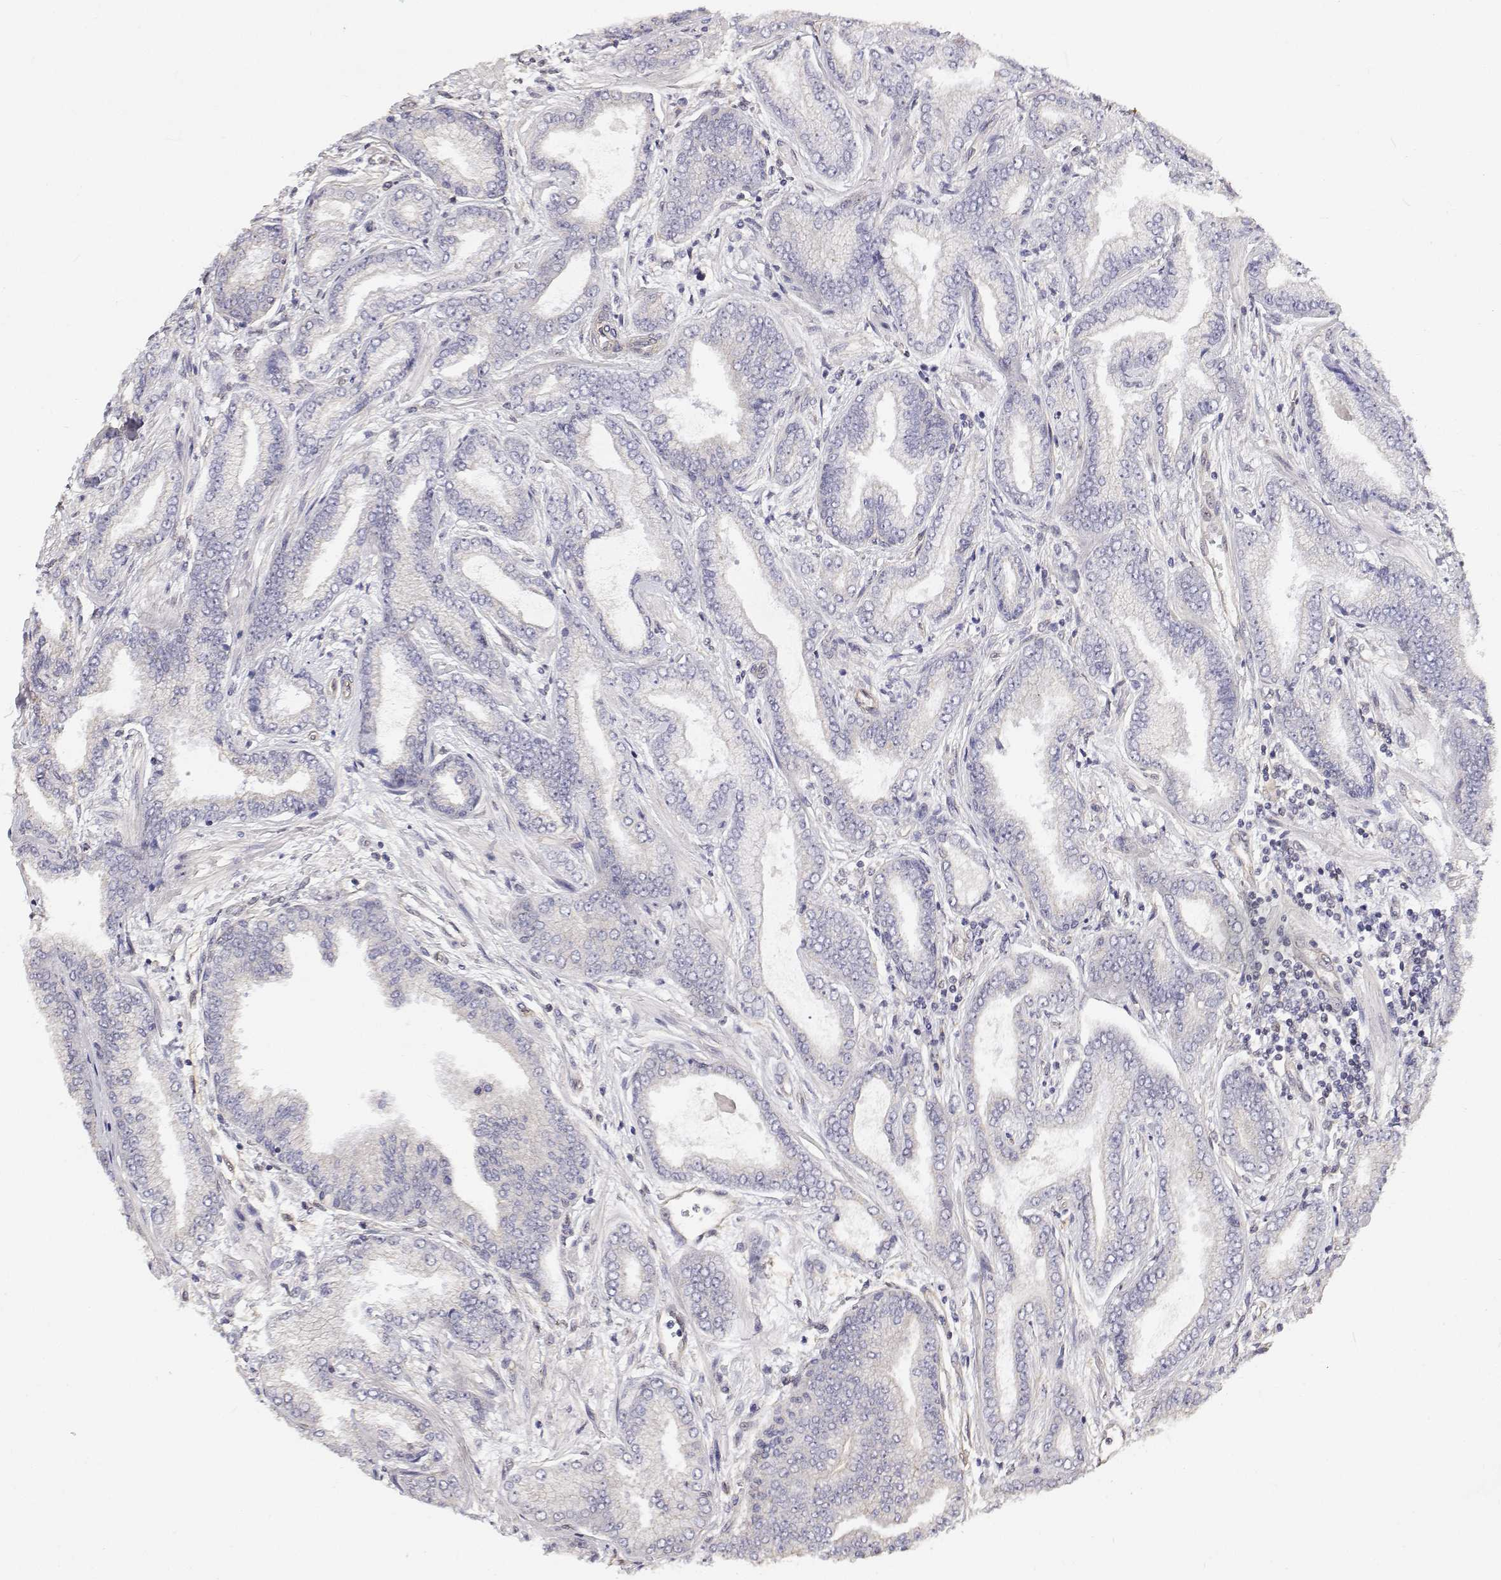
{"staining": {"intensity": "negative", "quantity": "none", "location": "none"}, "tissue": "prostate cancer", "cell_type": "Tumor cells", "image_type": "cancer", "snomed": [{"axis": "morphology", "description": "Adenocarcinoma, Low grade"}, {"axis": "topography", "description": "Prostate"}], "caption": "Immunohistochemistry (IHC) of human prostate cancer displays no expression in tumor cells.", "gene": "GSDMA", "patient": {"sex": "male", "age": 55}}